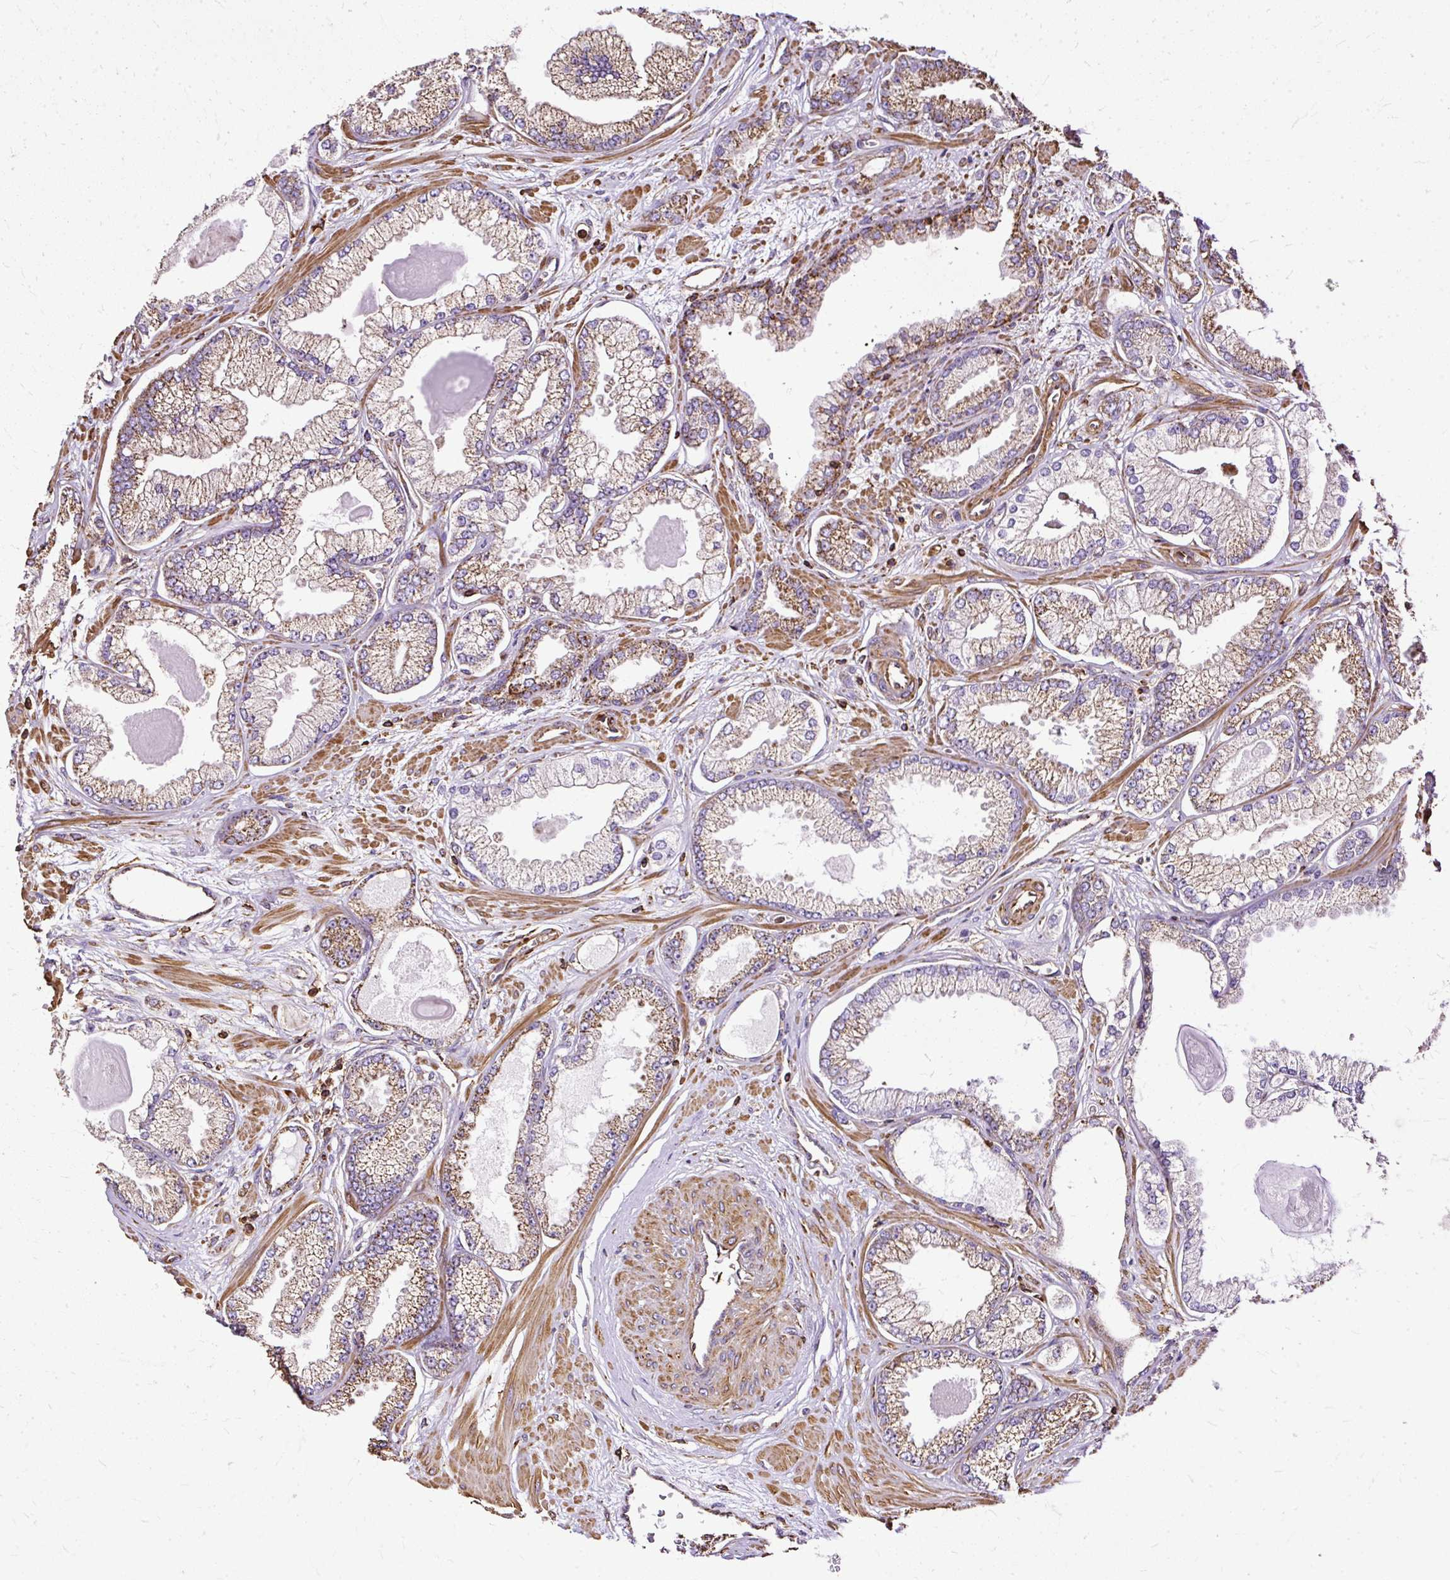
{"staining": {"intensity": "moderate", "quantity": ">75%", "location": "cytoplasmic/membranous"}, "tissue": "prostate cancer", "cell_type": "Tumor cells", "image_type": "cancer", "snomed": [{"axis": "morphology", "description": "Adenocarcinoma, Low grade"}, {"axis": "topography", "description": "Prostate"}], "caption": "Immunohistochemistry (IHC) staining of prostate cancer, which demonstrates medium levels of moderate cytoplasmic/membranous positivity in approximately >75% of tumor cells indicating moderate cytoplasmic/membranous protein staining. The staining was performed using DAB (3,3'-diaminobenzidine) (brown) for protein detection and nuclei were counterstained in hematoxylin (blue).", "gene": "KLHL11", "patient": {"sex": "male", "age": 64}}